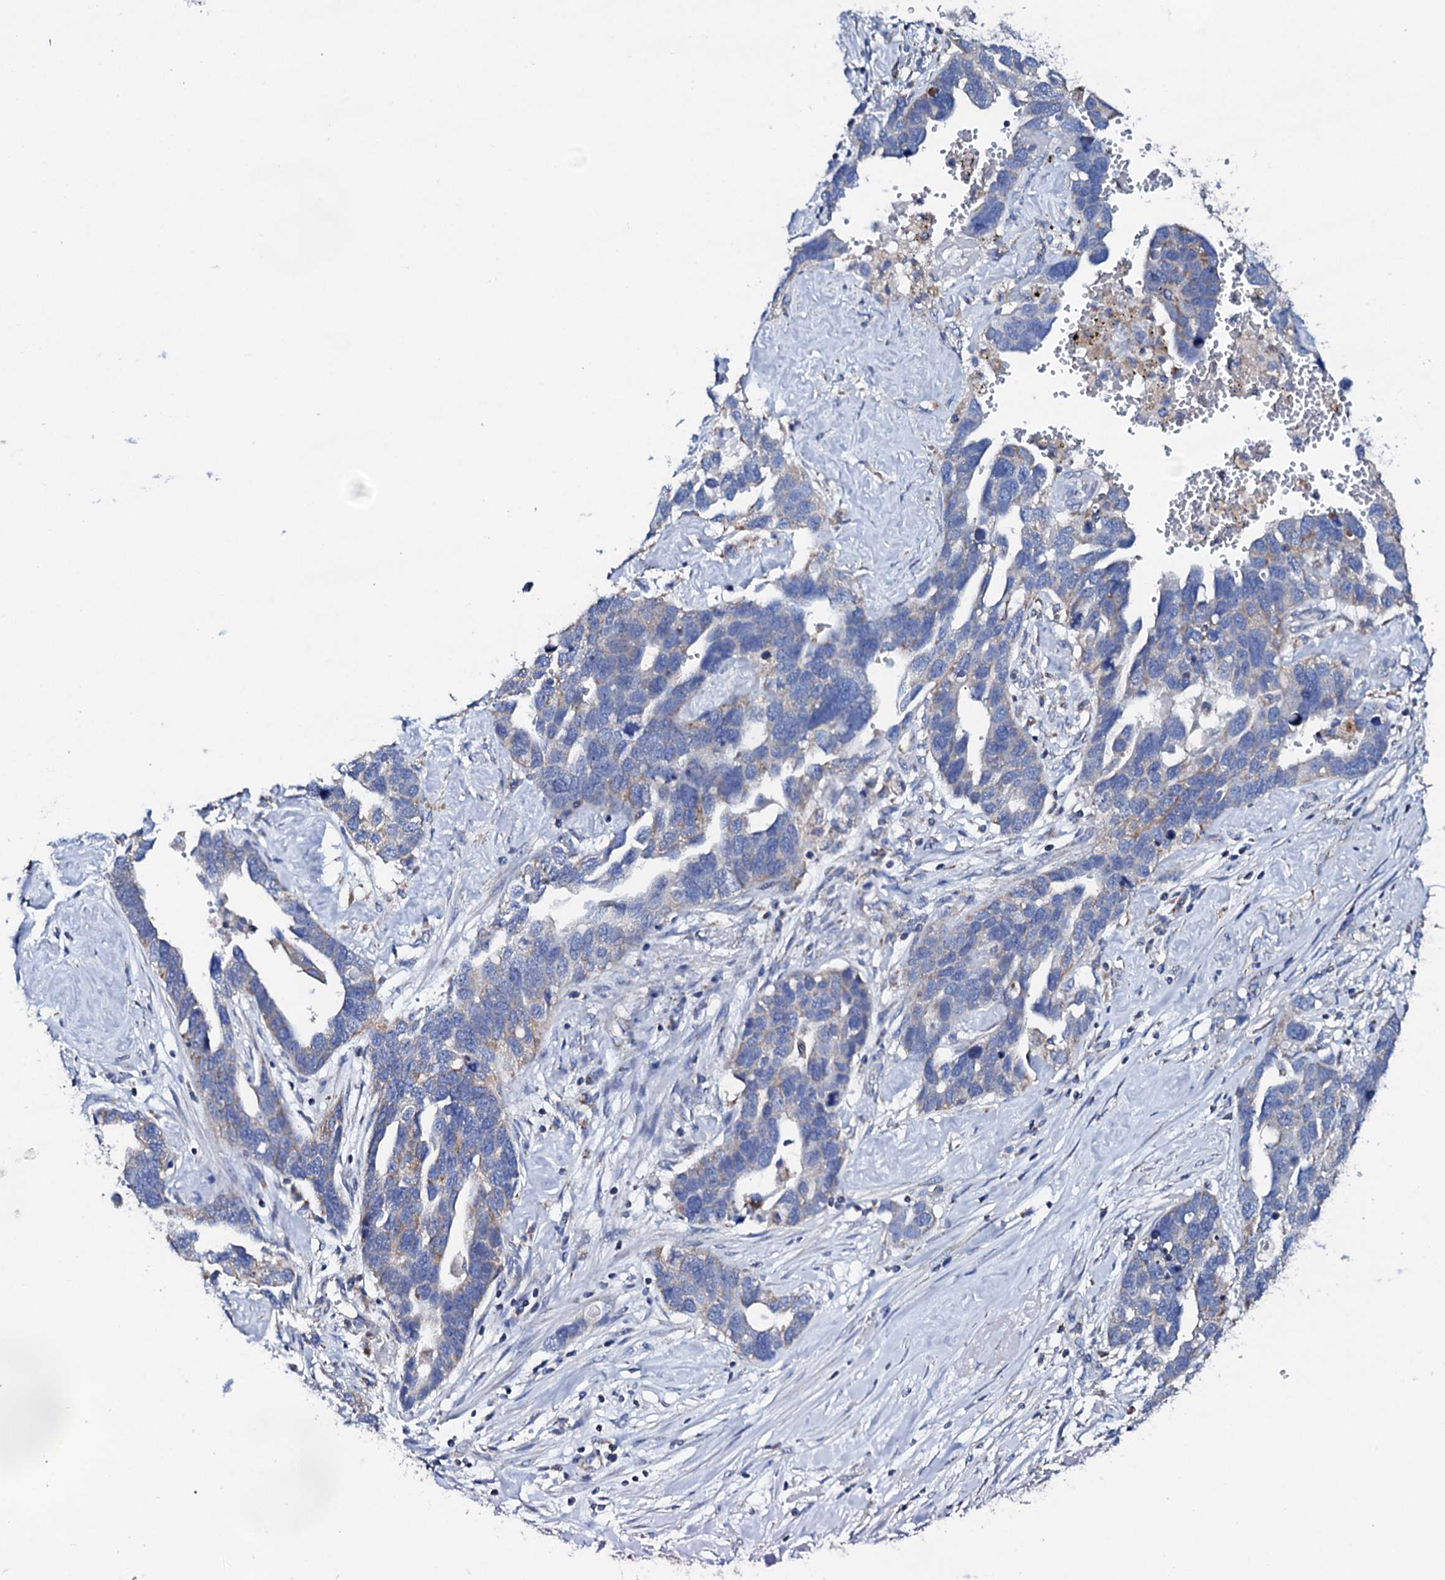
{"staining": {"intensity": "negative", "quantity": "none", "location": "none"}, "tissue": "ovarian cancer", "cell_type": "Tumor cells", "image_type": "cancer", "snomed": [{"axis": "morphology", "description": "Cystadenocarcinoma, serous, NOS"}, {"axis": "topography", "description": "Ovary"}], "caption": "There is no significant staining in tumor cells of ovarian cancer. (Brightfield microscopy of DAB (3,3'-diaminobenzidine) IHC at high magnification).", "gene": "TCAF2", "patient": {"sex": "female", "age": 54}}